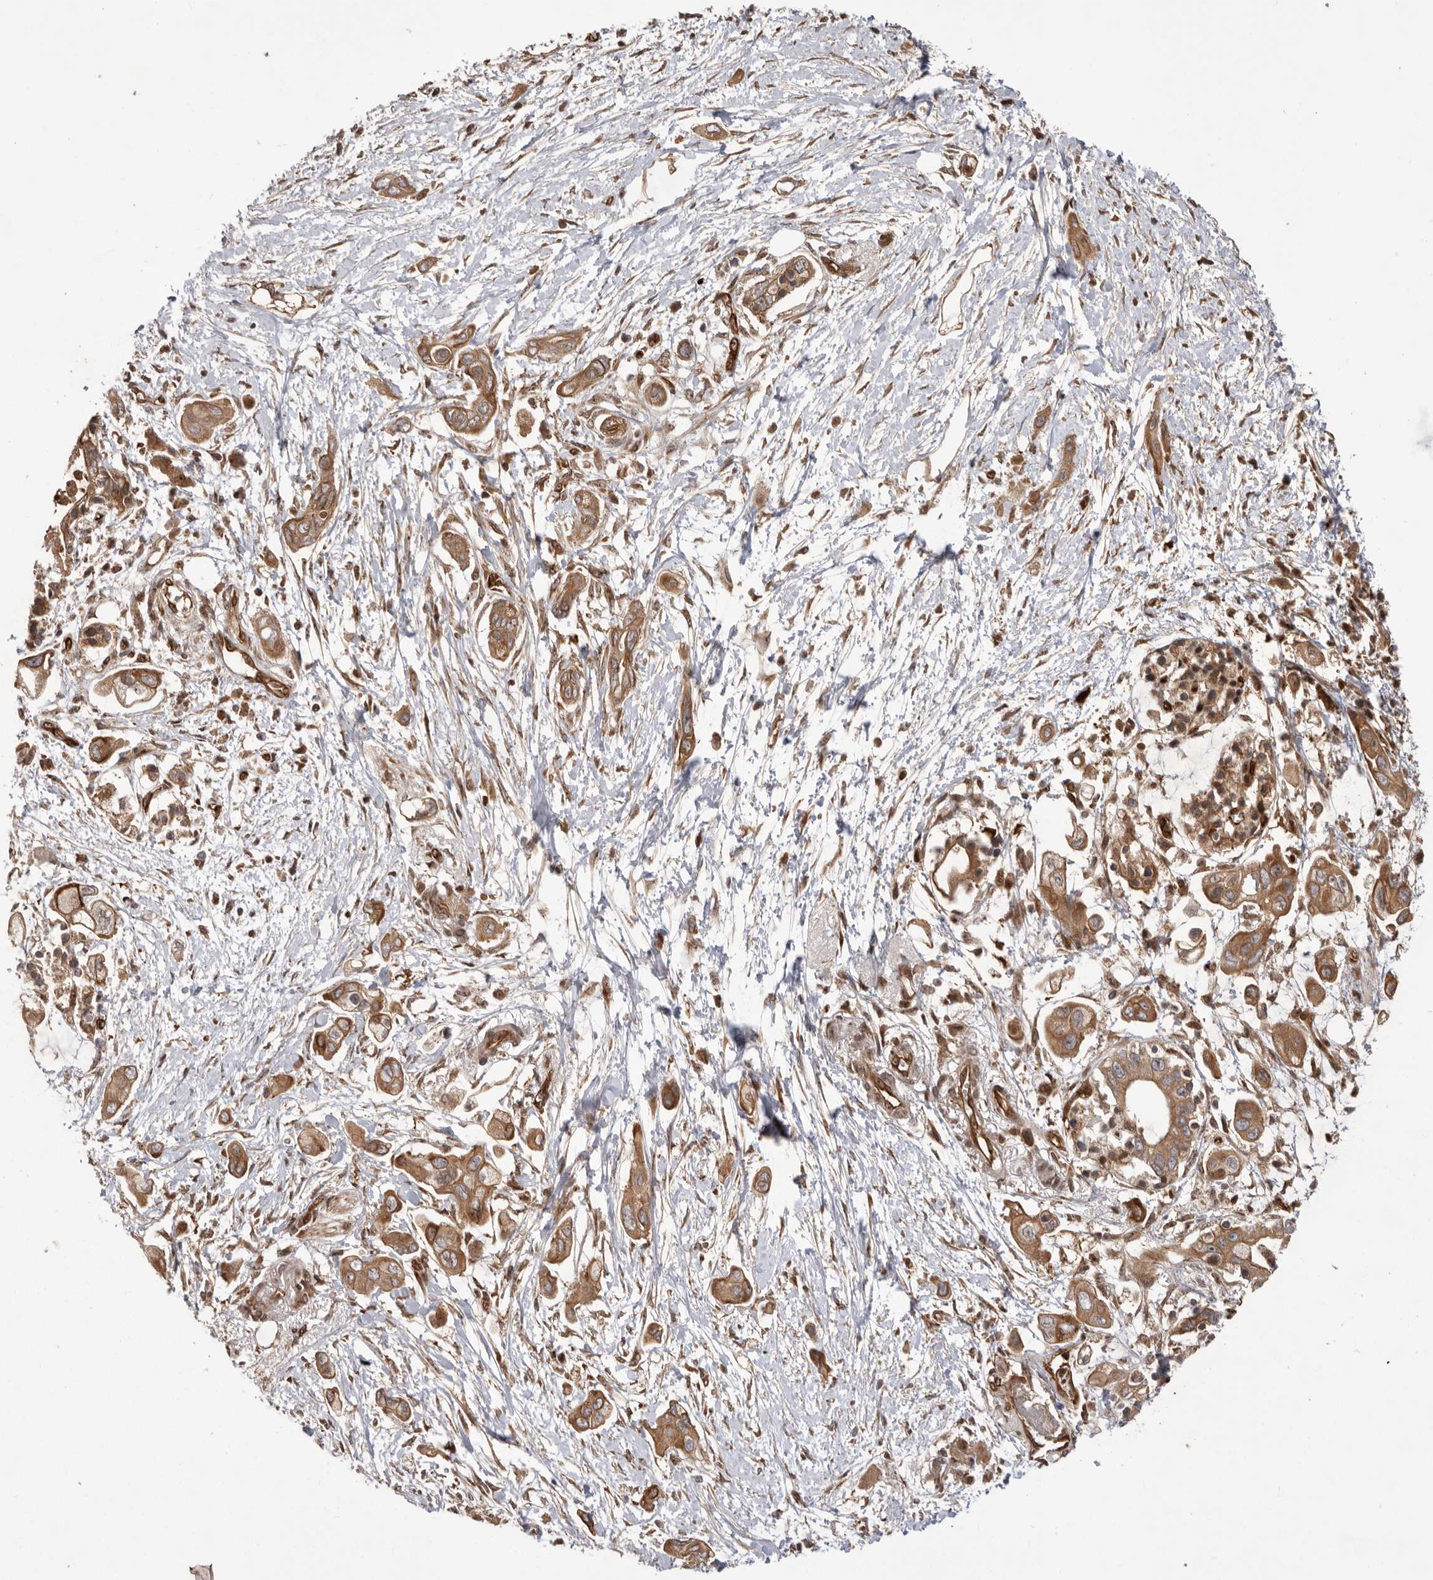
{"staining": {"intensity": "moderate", "quantity": ">75%", "location": "cytoplasmic/membranous"}, "tissue": "pancreatic cancer", "cell_type": "Tumor cells", "image_type": "cancer", "snomed": [{"axis": "morphology", "description": "Adenocarcinoma, NOS"}, {"axis": "topography", "description": "Pancreas"}], "caption": "High-magnification brightfield microscopy of adenocarcinoma (pancreatic) stained with DAB (brown) and counterstained with hematoxylin (blue). tumor cells exhibit moderate cytoplasmic/membranous staining is seen in approximately>75% of cells.", "gene": "DHDDS", "patient": {"sex": "male", "age": 59}}